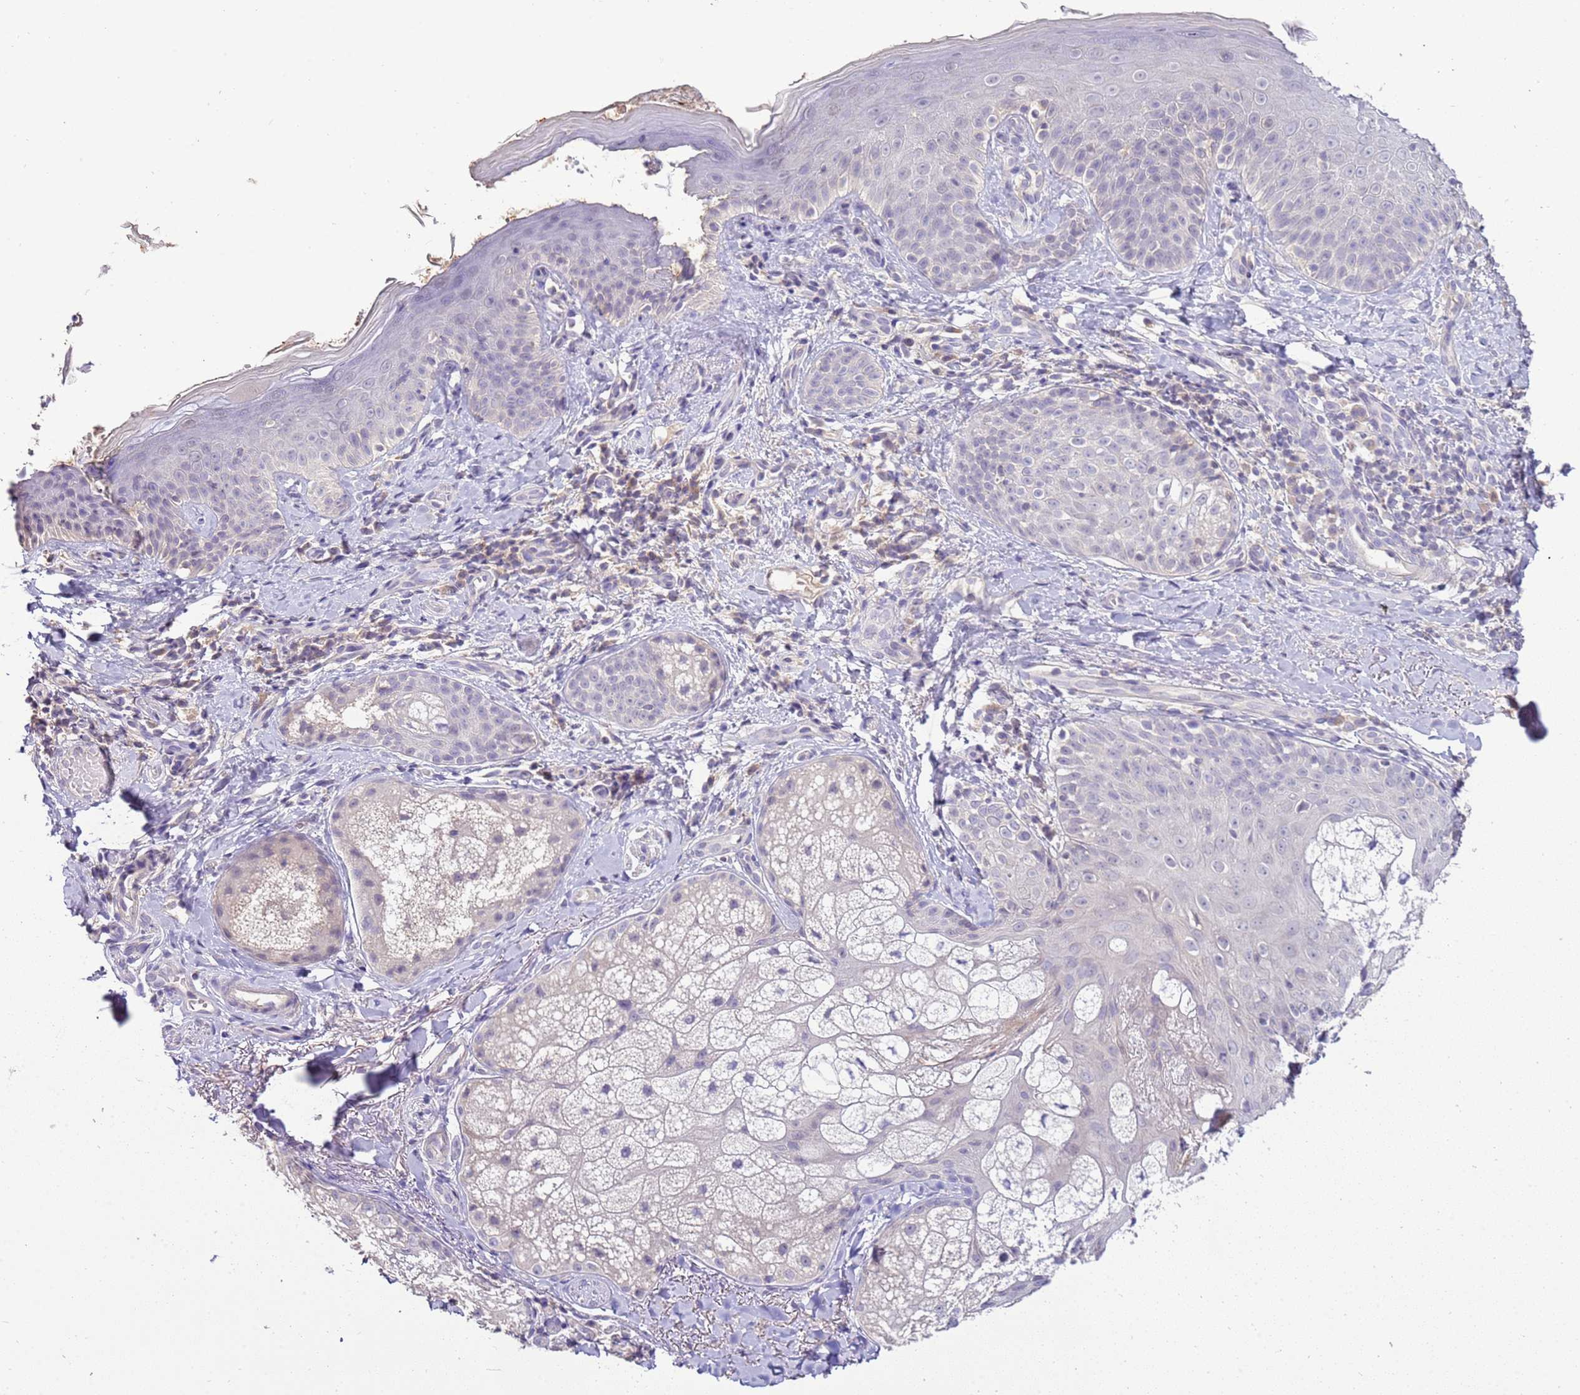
{"staining": {"intensity": "negative", "quantity": "none", "location": "none"}, "tissue": "skin", "cell_type": "Fibroblasts", "image_type": "normal", "snomed": [{"axis": "morphology", "description": "Normal tissue, NOS"}, {"axis": "topography", "description": "Skin"}], "caption": "Fibroblasts are negative for brown protein staining in unremarkable skin. (Immunohistochemistry (ihc), brightfield microscopy, high magnification).", "gene": "IL2RG", "patient": {"sex": "male", "age": 57}}